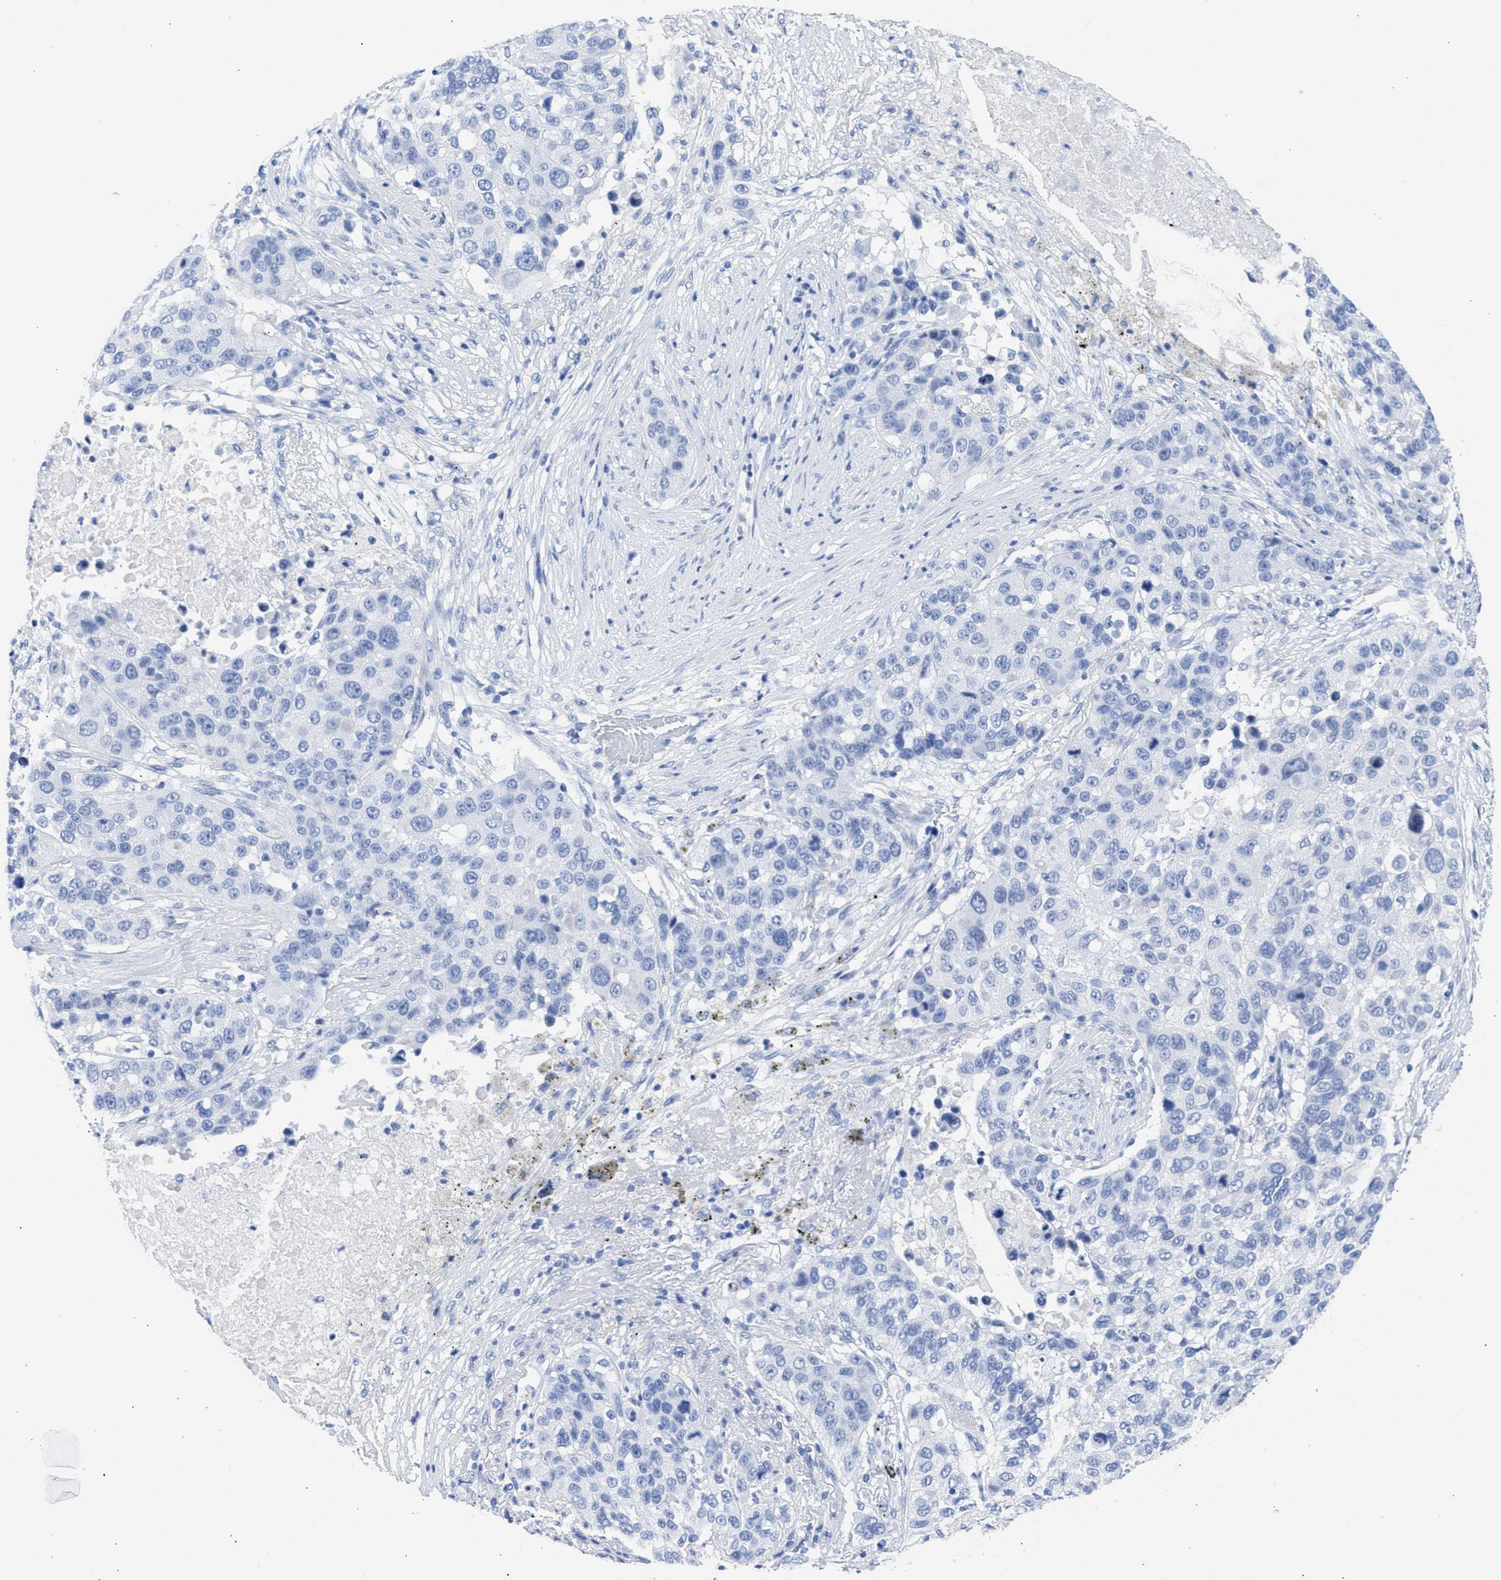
{"staining": {"intensity": "negative", "quantity": "none", "location": "none"}, "tissue": "lung cancer", "cell_type": "Tumor cells", "image_type": "cancer", "snomed": [{"axis": "morphology", "description": "Squamous cell carcinoma, NOS"}, {"axis": "topography", "description": "Lung"}], "caption": "Tumor cells are negative for protein expression in human lung cancer (squamous cell carcinoma). The staining was performed using DAB (3,3'-diaminobenzidine) to visualize the protein expression in brown, while the nuclei were stained in blue with hematoxylin (Magnification: 20x).", "gene": "NCAM1", "patient": {"sex": "male", "age": 57}}